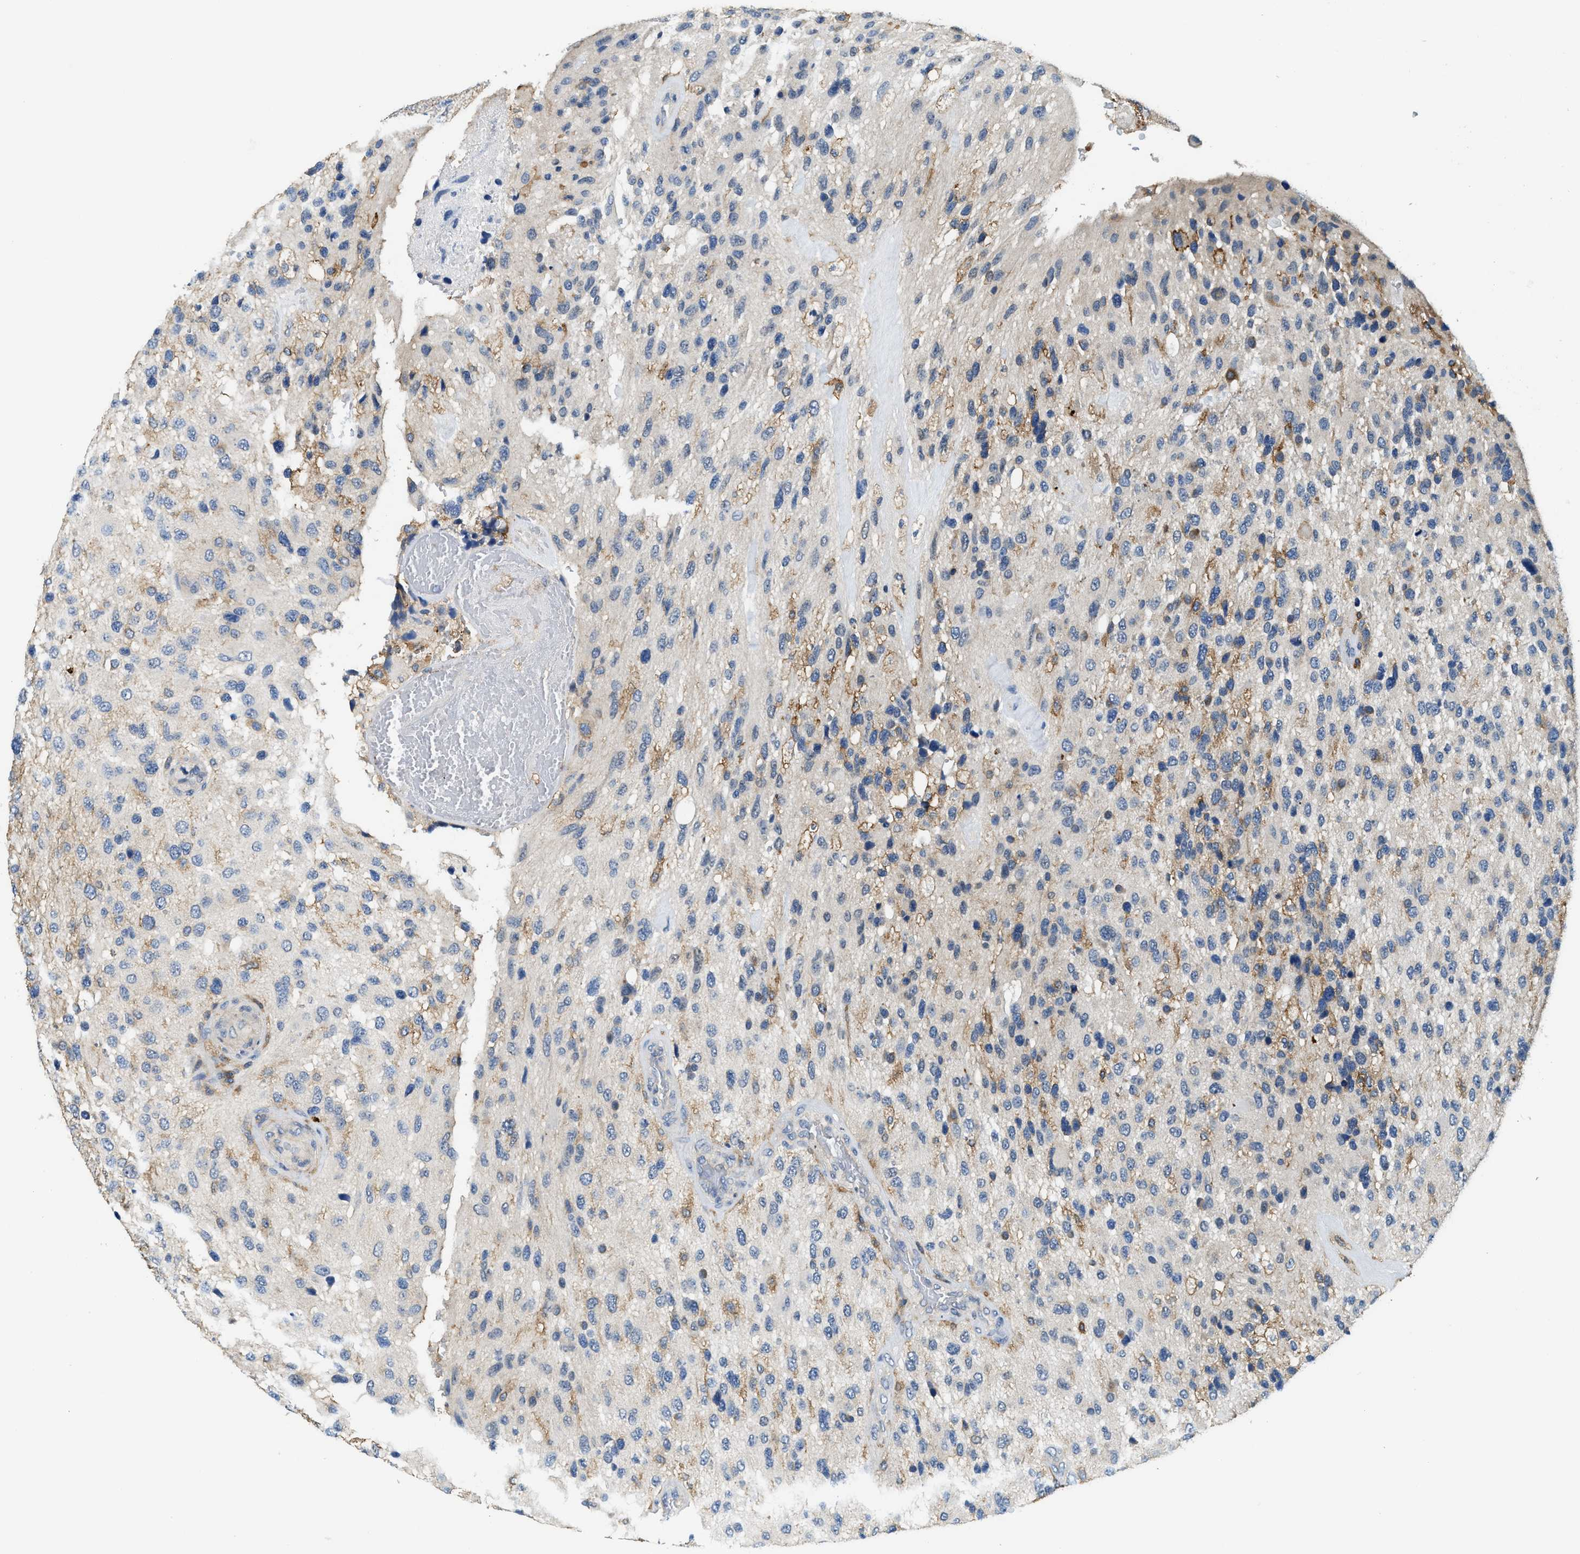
{"staining": {"intensity": "negative", "quantity": "none", "location": "none"}, "tissue": "glioma", "cell_type": "Tumor cells", "image_type": "cancer", "snomed": [{"axis": "morphology", "description": "Glioma, malignant, High grade"}, {"axis": "topography", "description": "Brain"}], "caption": "This is a photomicrograph of immunohistochemistry (IHC) staining of glioma, which shows no staining in tumor cells.", "gene": "MYO1G", "patient": {"sex": "female", "age": 58}}